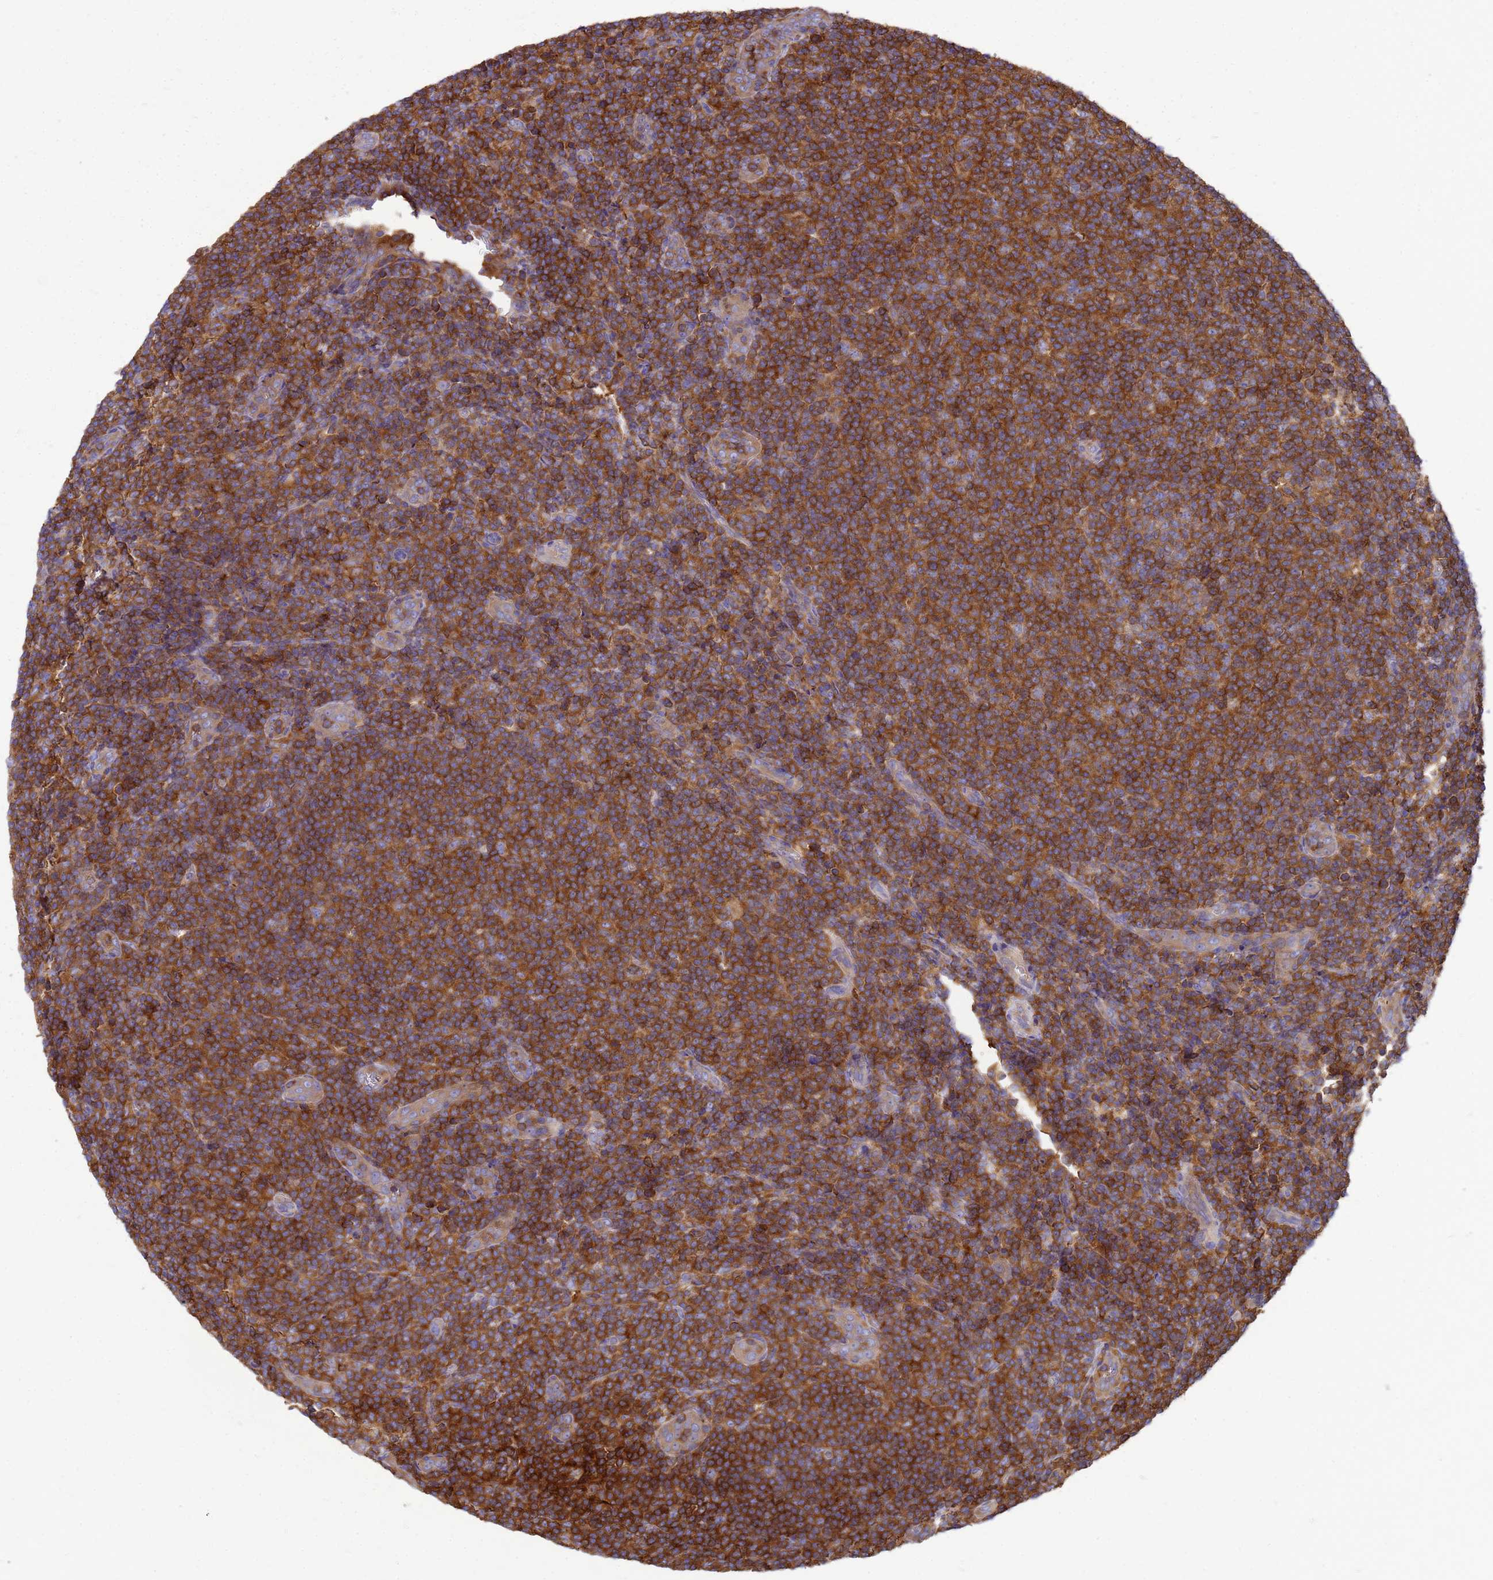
{"staining": {"intensity": "strong", "quantity": ">75%", "location": "cytoplasmic/membranous"}, "tissue": "lymphoma", "cell_type": "Tumor cells", "image_type": "cancer", "snomed": [{"axis": "morphology", "description": "Malignant lymphoma, non-Hodgkin's type, Low grade"}, {"axis": "topography", "description": "Lymph node"}], "caption": "High-power microscopy captured an immunohistochemistry photomicrograph of lymphoma, revealing strong cytoplasmic/membranous expression in approximately >75% of tumor cells.", "gene": "ZNF235", "patient": {"sex": "male", "age": 66}}